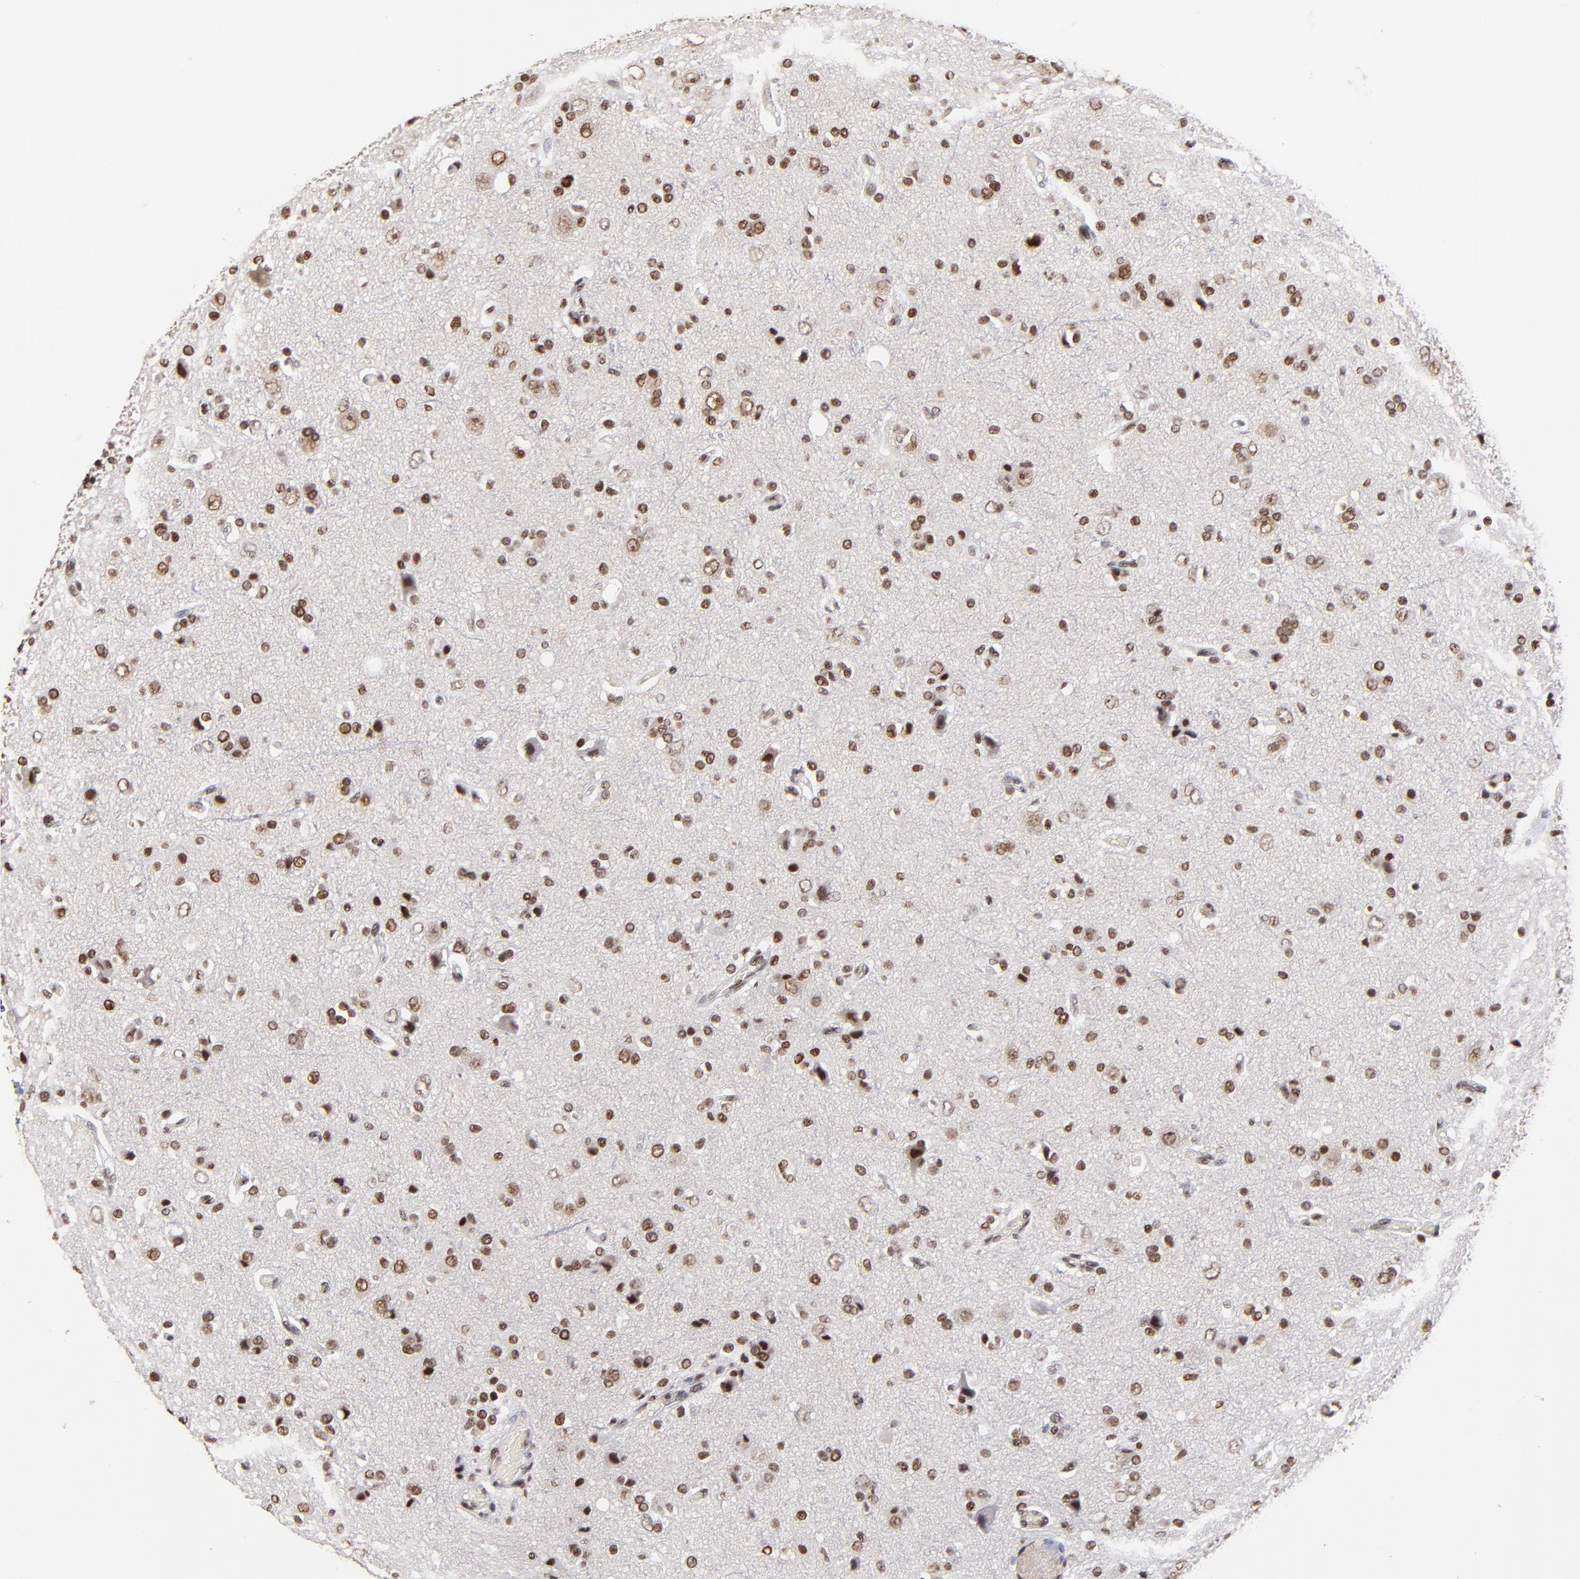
{"staining": {"intensity": "moderate", "quantity": "25%-75%", "location": "nuclear"}, "tissue": "glioma", "cell_type": "Tumor cells", "image_type": "cancer", "snomed": [{"axis": "morphology", "description": "Glioma, malignant, High grade"}, {"axis": "topography", "description": "Brain"}], "caption": "Tumor cells display medium levels of moderate nuclear positivity in approximately 25%-75% of cells in human malignant glioma (high-grade).", "gene": "ZMYM3", "patient": {"sex": "male", "age": 47}}